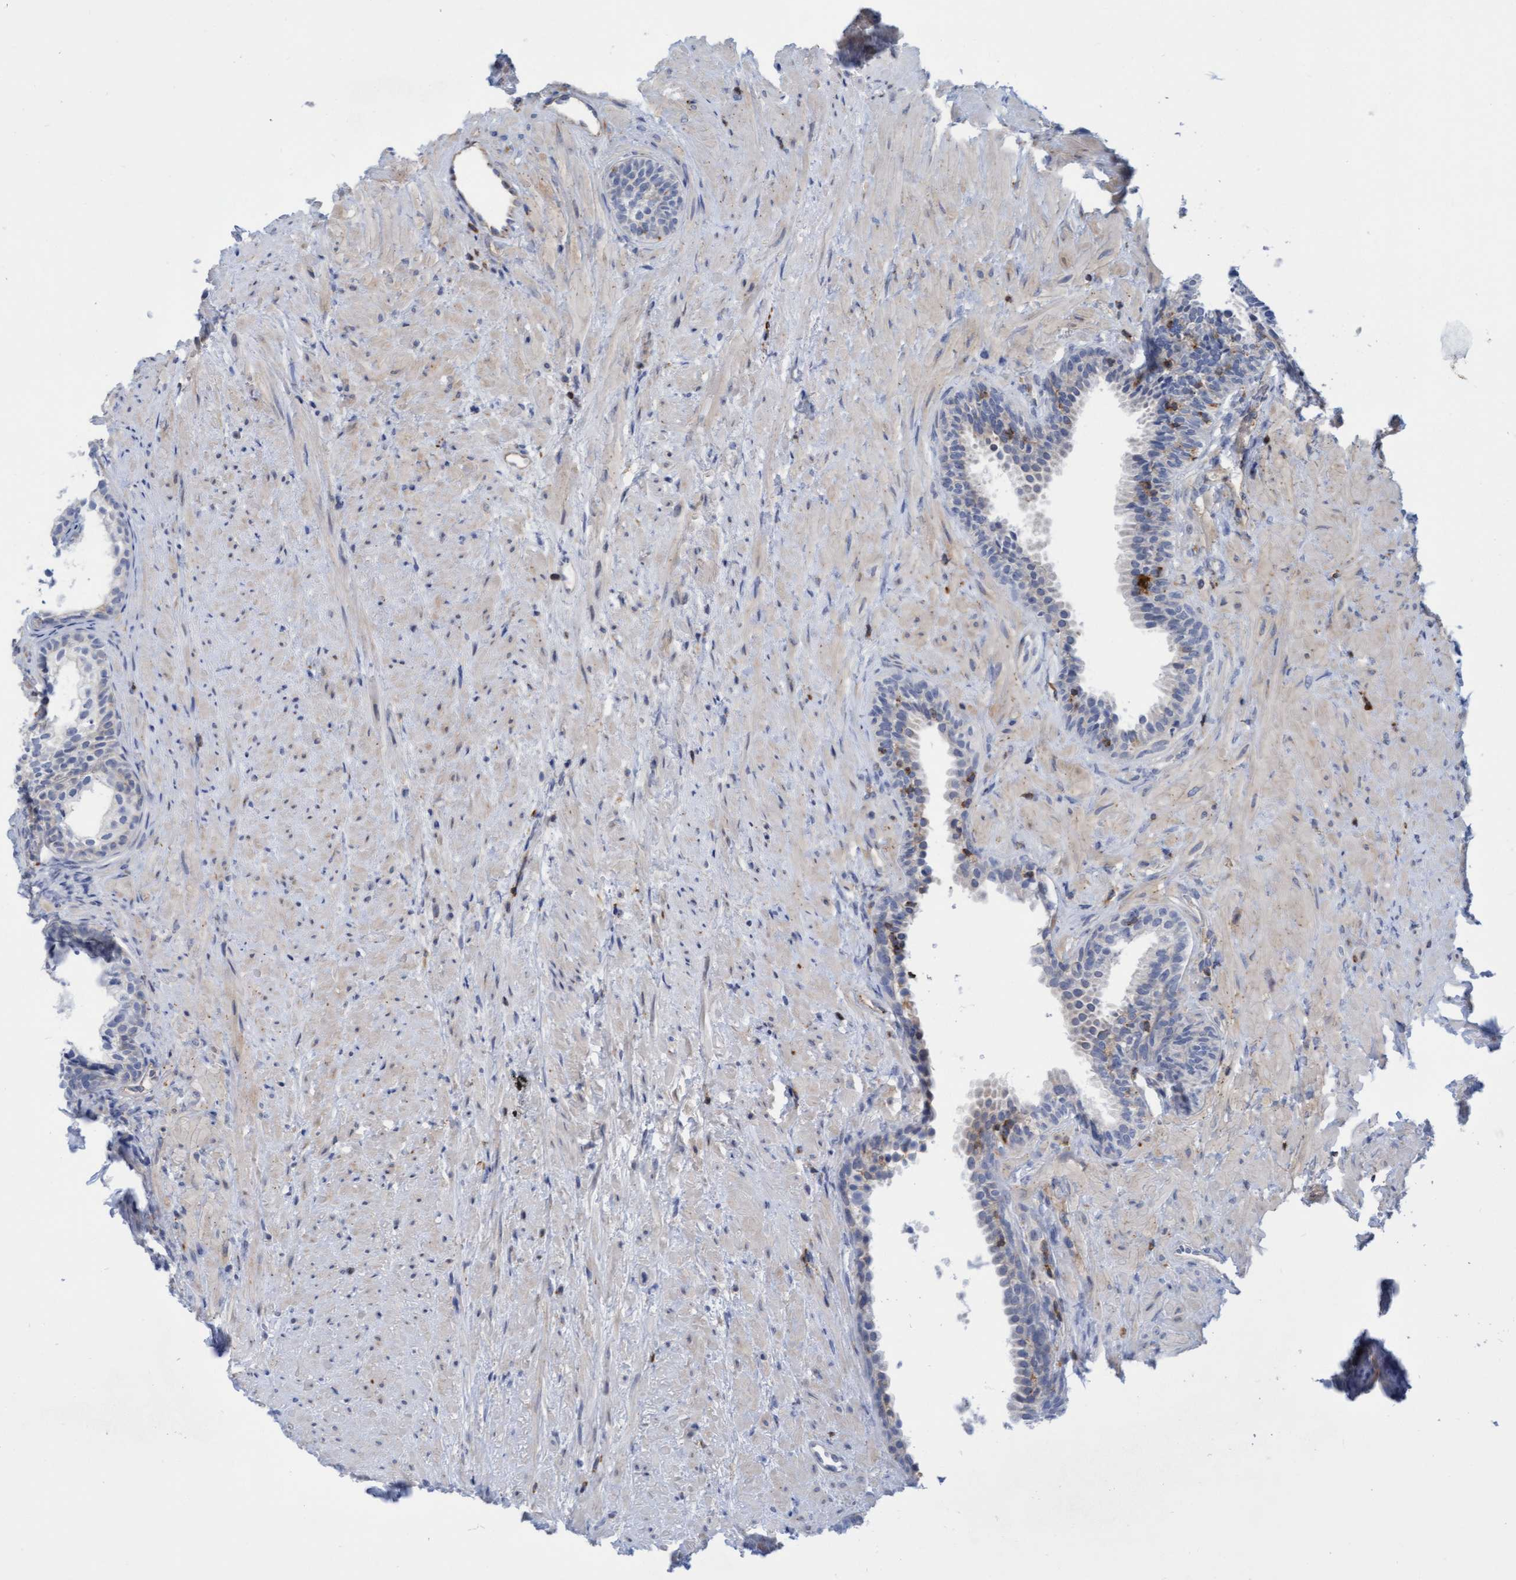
{"staining": {"intensity": "negative", "quantity": "none", "location": "none"}, "tissue": "prostate", "cell_type": "Glandular cells", "image_type": "normal", "snomed": [{"axis": "morphology", "description": "Normal tissue, NOS"}, {"axis": "topography", "description": "Prostate"}], "caption": "An immunohistochemistry (IHC) photomicrograph of normal prostate is shown. There is no staining in glandular cells of prostate. Brightfield microscopy of immunohistochemistry stained with DAB (brown) and hematoxylin (blue), captured at high magnification.", "gene": "FNBP1", "patient": {"sex": "male", "age": 76}}